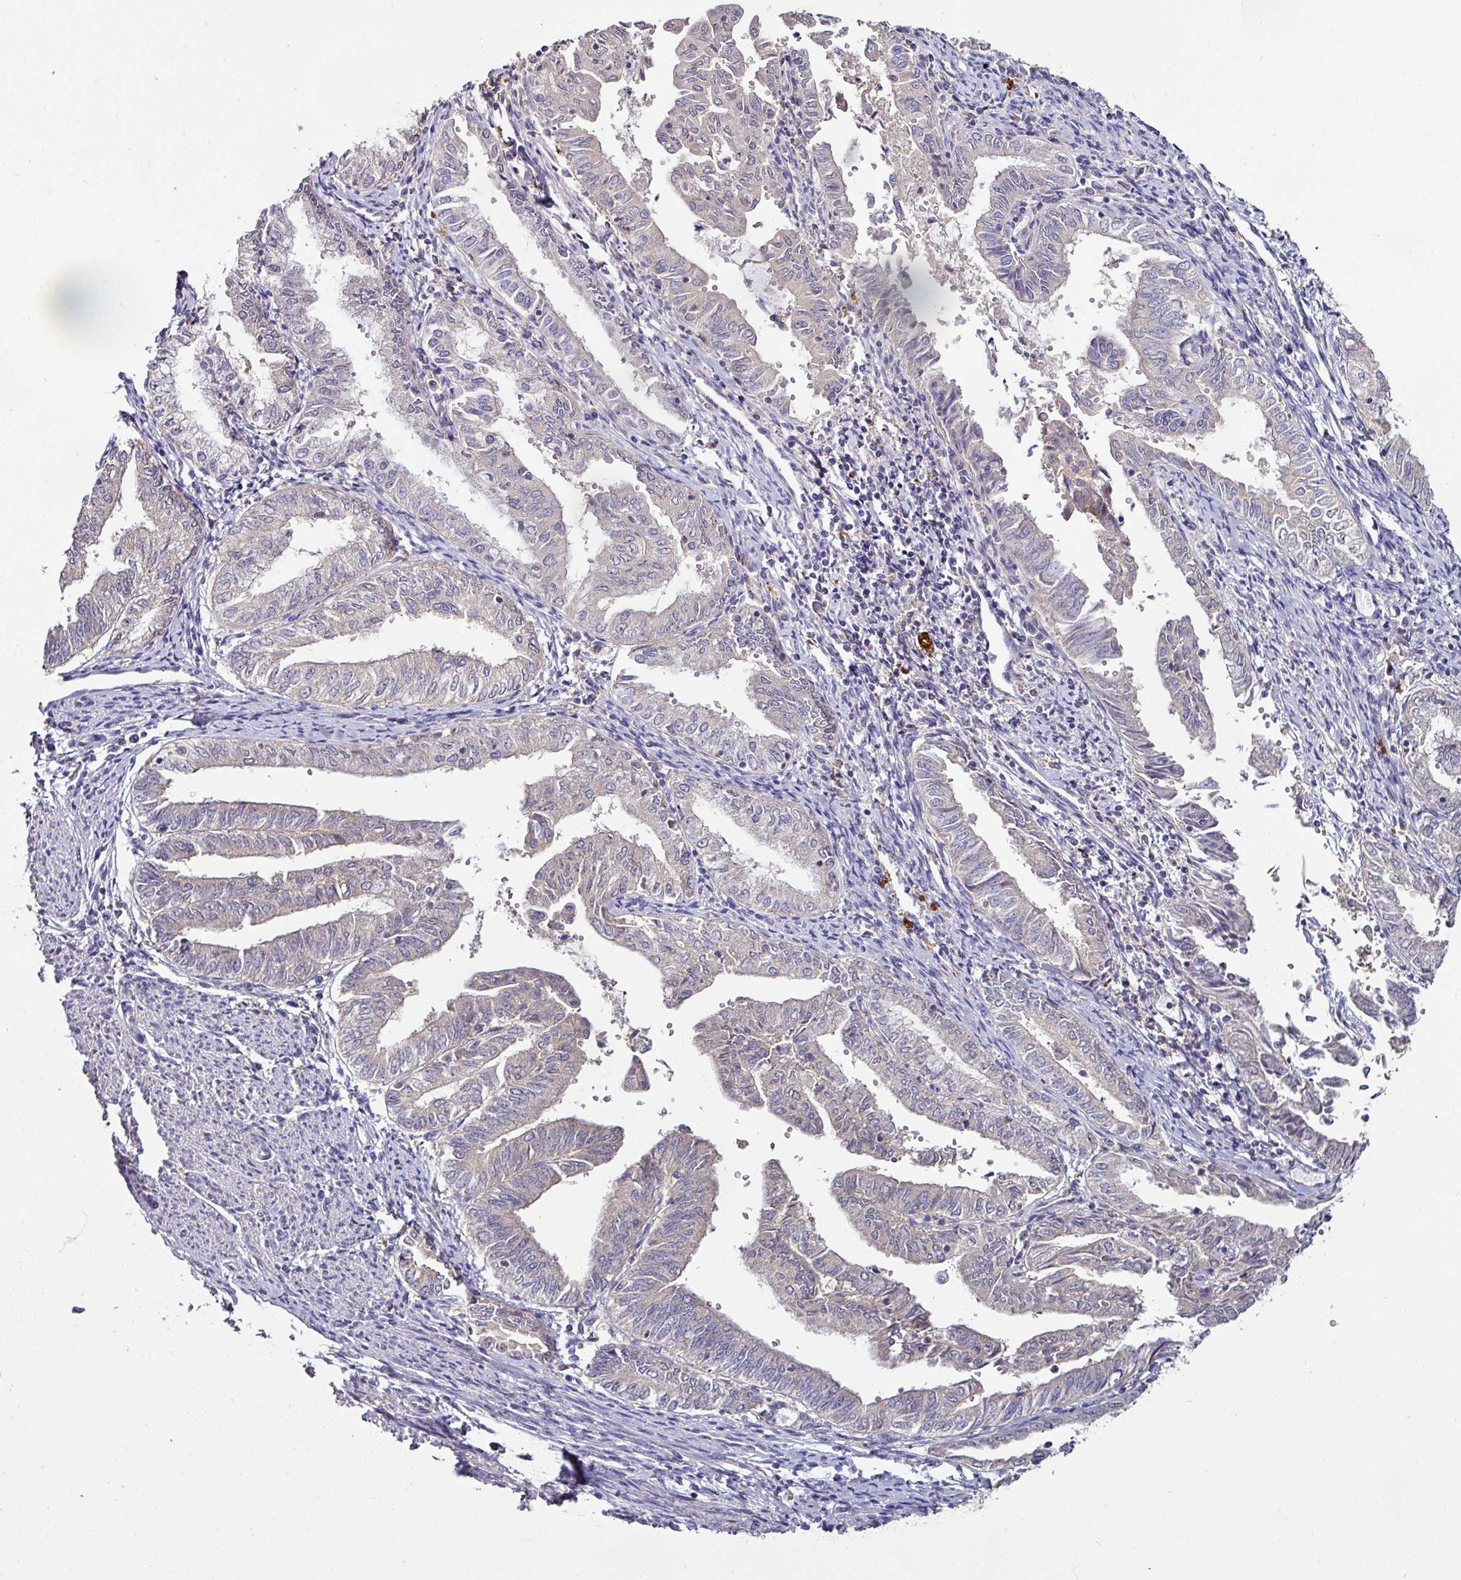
{"staining": {"intensity": "negative", "quantity": "none", "location": "none"}, "tissue": "endometrial cancer", "cell_type": "Tumor cells", "image_type": "cancer", "snomed": [{"axis": "morphology", "description": "Adenocarcinoma, NOS"}, {"axis": "topography", "description": "Endometrium"}], "caption": "Photomicrograph shows no significant protein positivity in tumor cells of endometrial adenocarcinoma.", "gene": "AEBP2", "patient": {"sex": "female", "age": 66}}